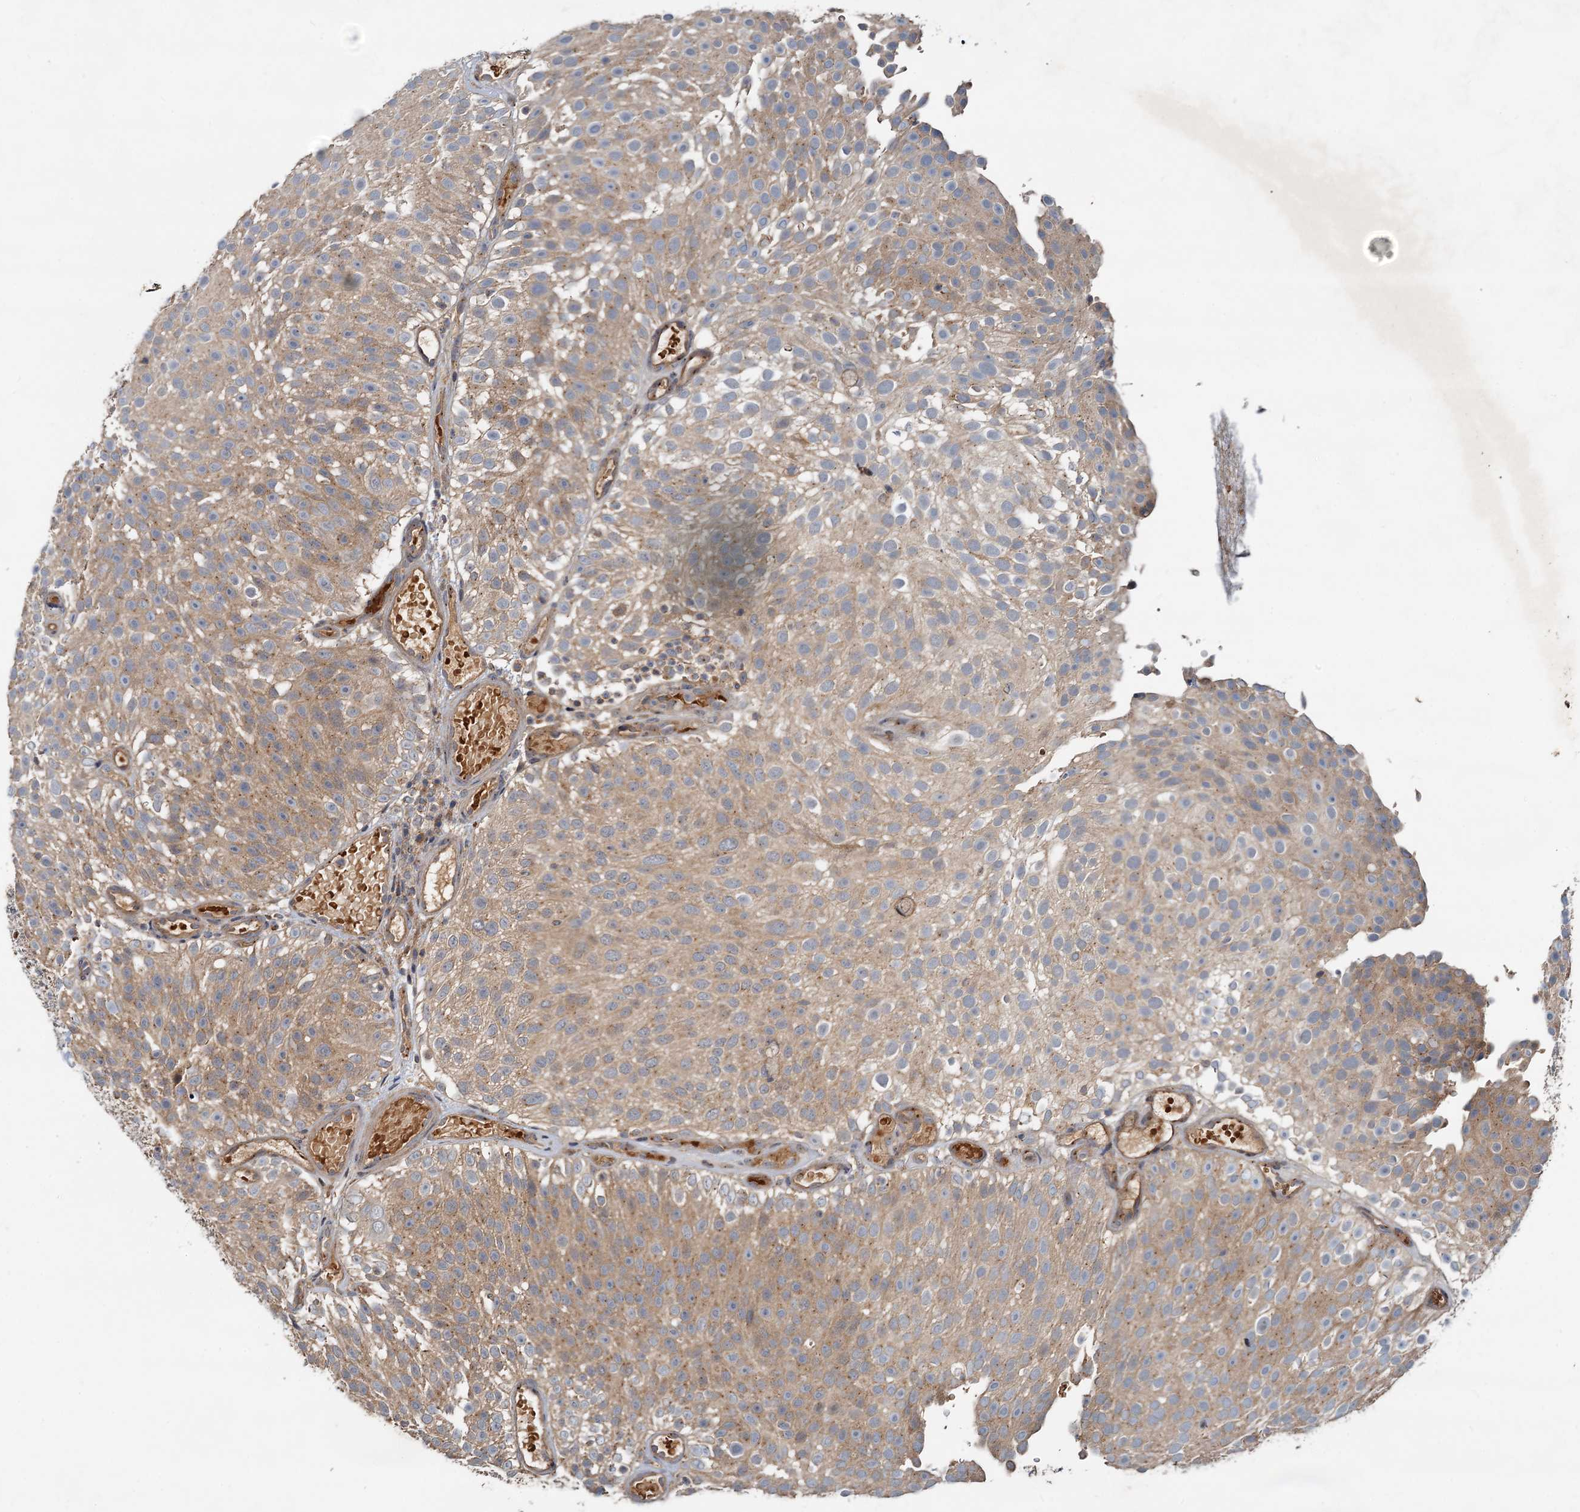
{"staining": {"intensity": "moderate", "quantity": ">75%", "location": "cytoplasmic/membranous"}, "tissue": "urothelial cancer", "cell_type": "Tumor cells", "image_type": "cancer", "snomed": [{"axis": "morphology", "description": "Urothelial carcinoma, Low grade"}, {"axis": "topography", "description": "Urinary bladder"}], "caption": "DAB (3,3'-diaminobenzidine) immunohistochemical staining of urothelial cancer shows moderate cytoplasmic/membranous protein staining in approximately >75% of tumor cells.", "gene": "CEP68", "patient": {"sex": "male", "age": 78}}